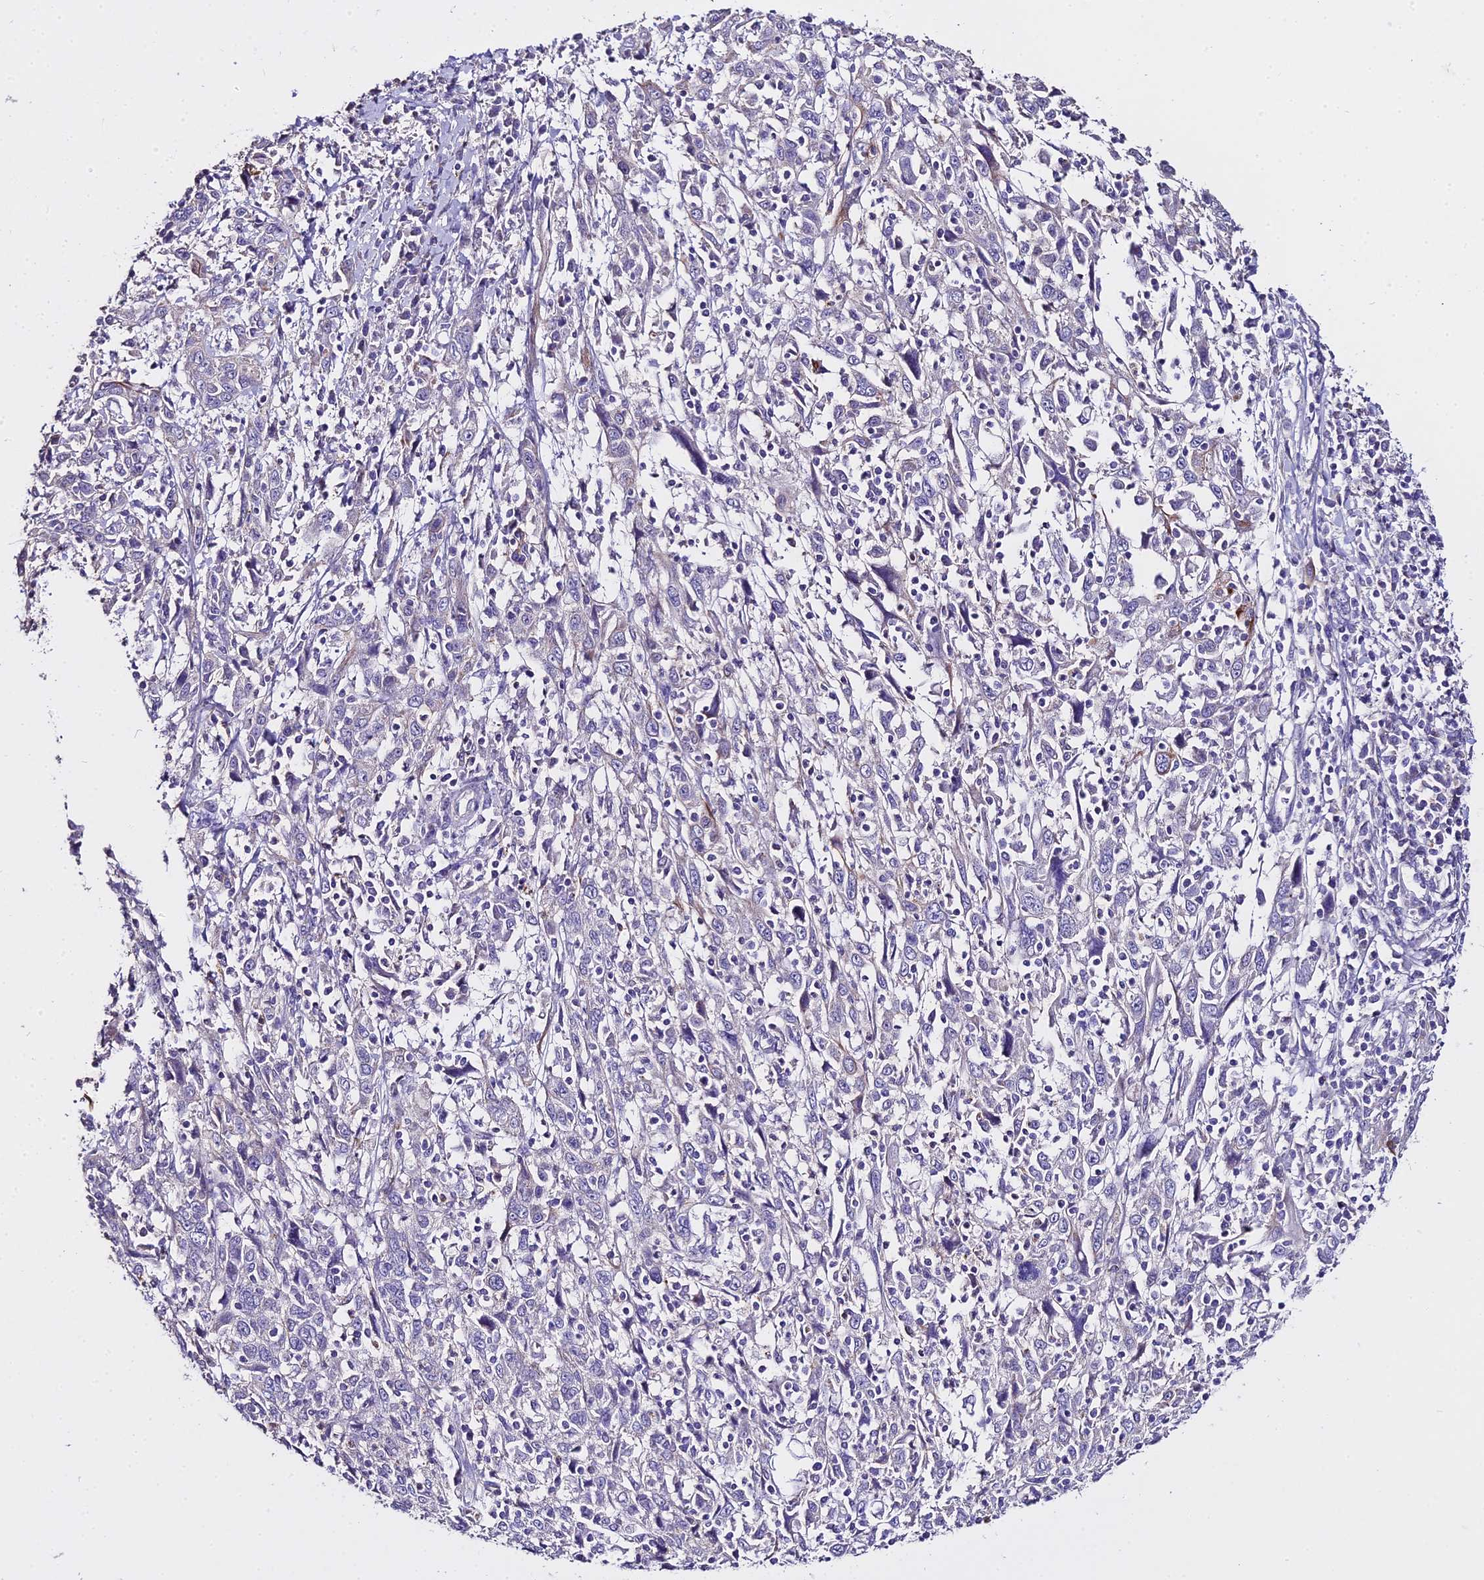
{"staining": {"intensity": "negative", "quantity": "none", "location": "none"}, "tissue": "cervical cancer", "cell_type": "Tumor cells", "image_type": "cancer", "snomed": [{"axis": "morphology", "description": "Squamous cell carcinoma, NOS"}, {"axis": "topography", "description": "Cervix"}], "caption": "Cervical cancer (squamous cell carcinoma) was stained to show a protein in brown. There is no significant expression in tumor cells. Nuclei are stained in blue.", "gene": "GLYAT", "patient": {"sex": "female", "age": 46}}